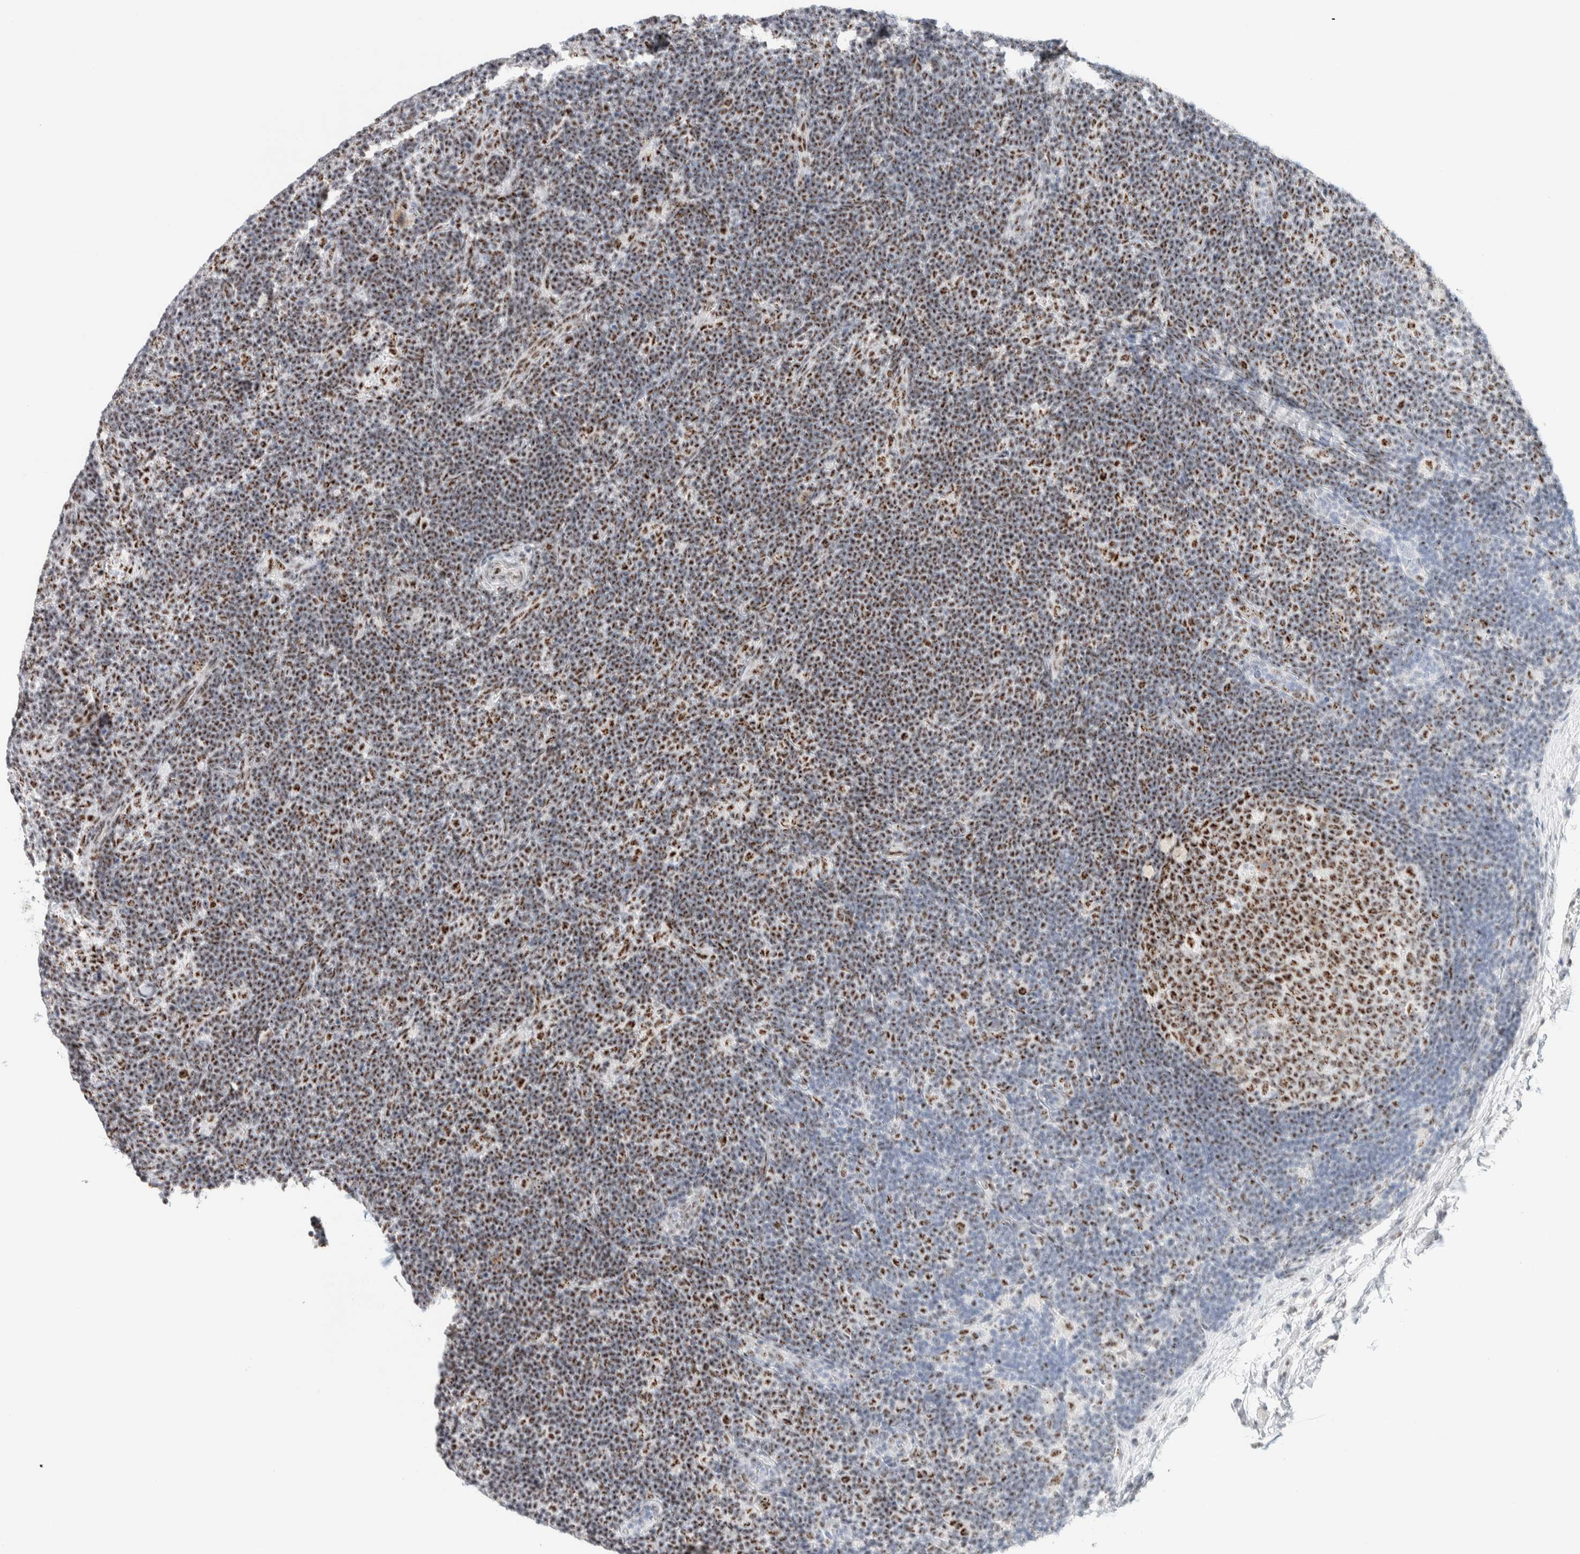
{"staining": {"intensity": "moderate", "quantity": ">75%", "location": "nuclear"}, "tissue": "lymph node", "cell_type": "Germinal center cells", "image_type": "normal", "snomed": [{"axis": "morphology", "description": "Normal tissue, NOS"}, {"axis": "topography", "description": "Lymph node"}], "caption": "Immunohistochemical staining of benign lymph node displays medium levels of moderate nuclear positivity in about >75% of germinal center cells.", "gene": "SON", "patient": {"sex": "female", "age": 22}}